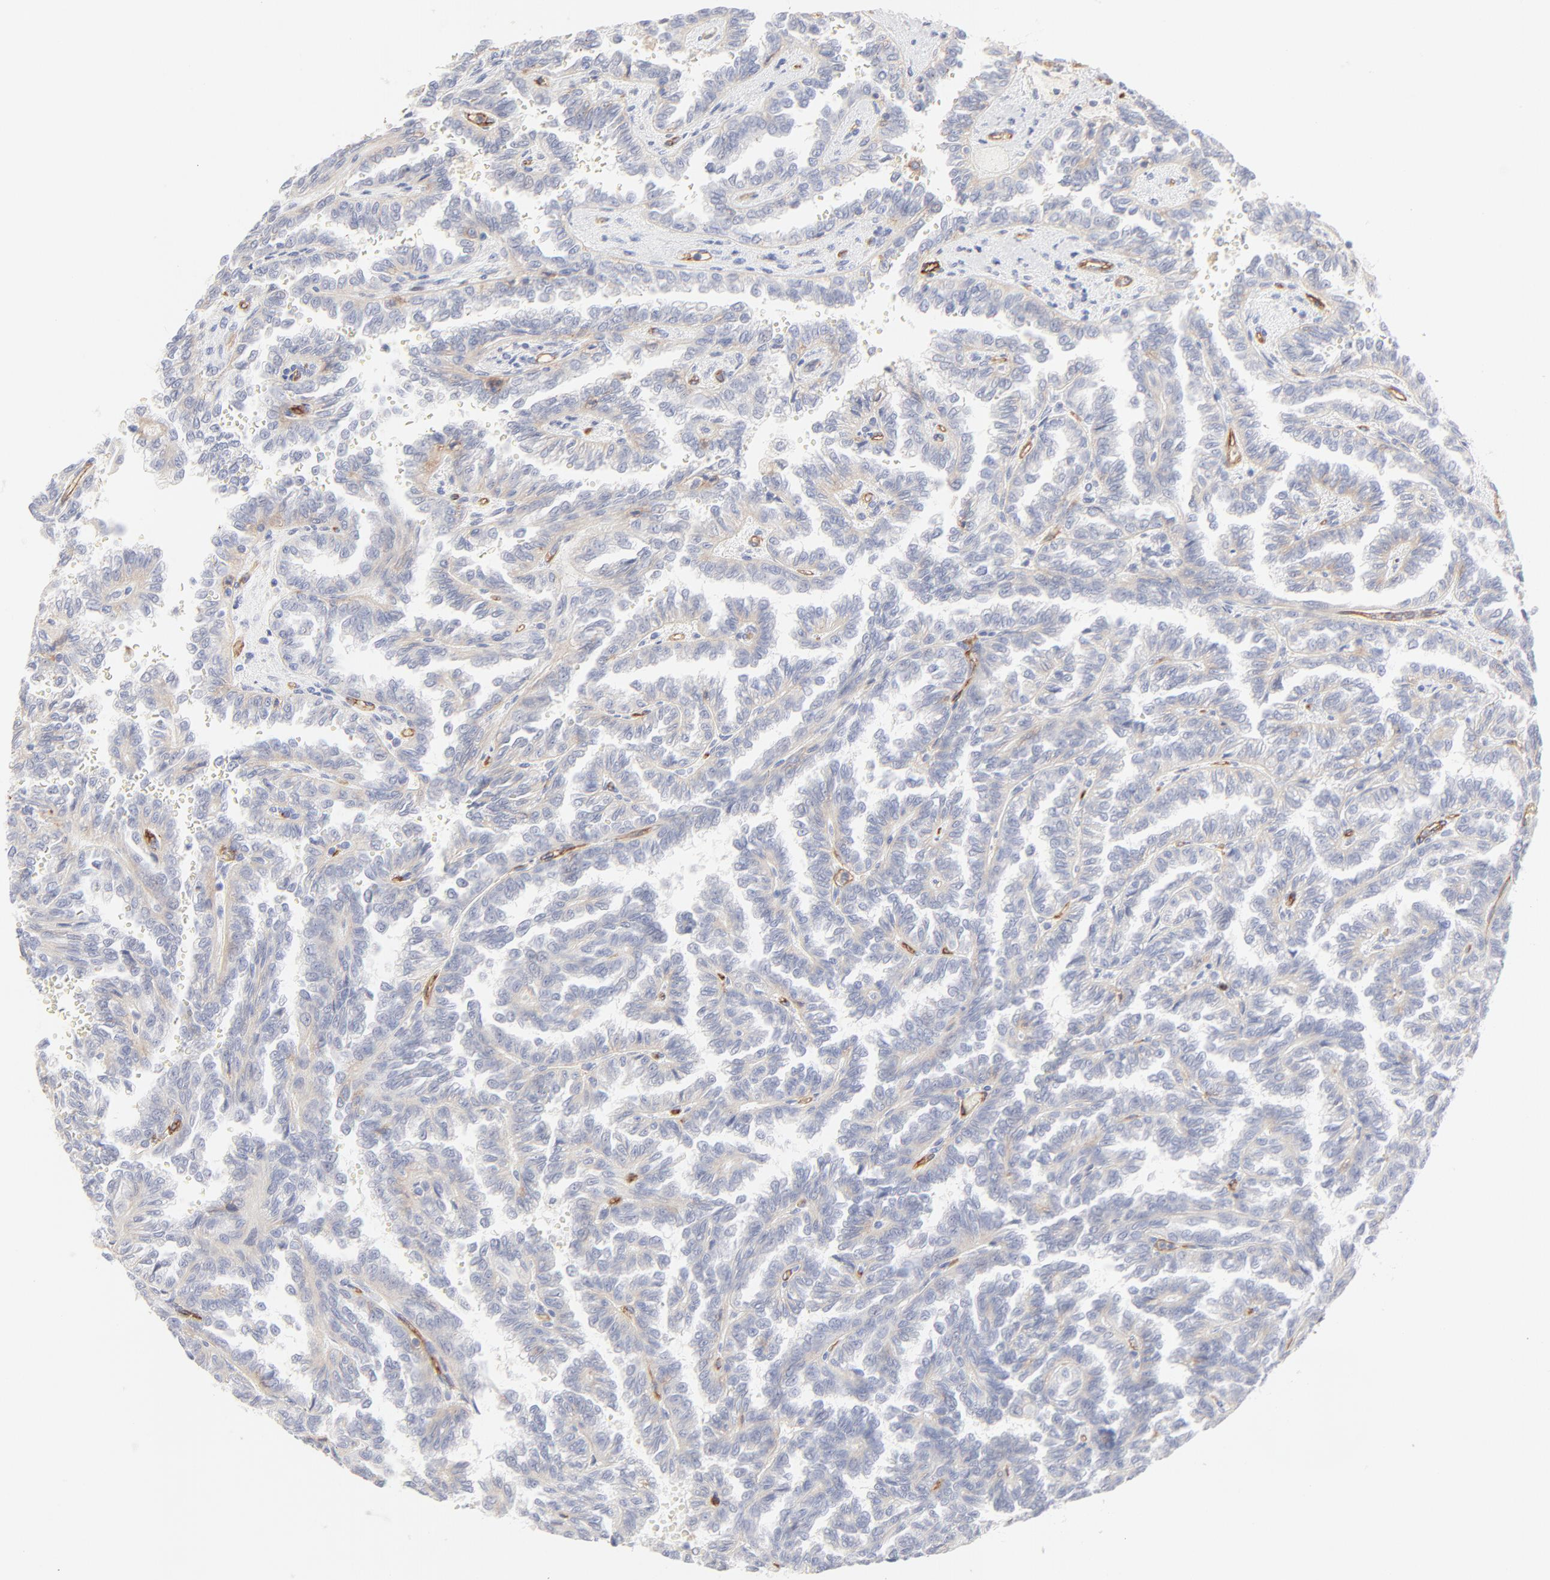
{"staining": {"intensity": "negative", "quantity": "none", "location": "none"}, "tissue": "renal cancer", "cell_type": "Tumor cells", "image_type": "cancer", "snomed": [{"axis": "morphology", "description": "Inflammation, NOS"}, {"axis": "morphology", "description": "Adenocarcinoma, NOS"}, {"axis": "topography", "description": "Kidney"}], "caption": "DAB immunohistochemical staining of human renal cancer (adenocarcinoma) shows no significant expression in tumor cells.", "gene": "ITGA5", "patient": {"sex": "male", "age": 68}}